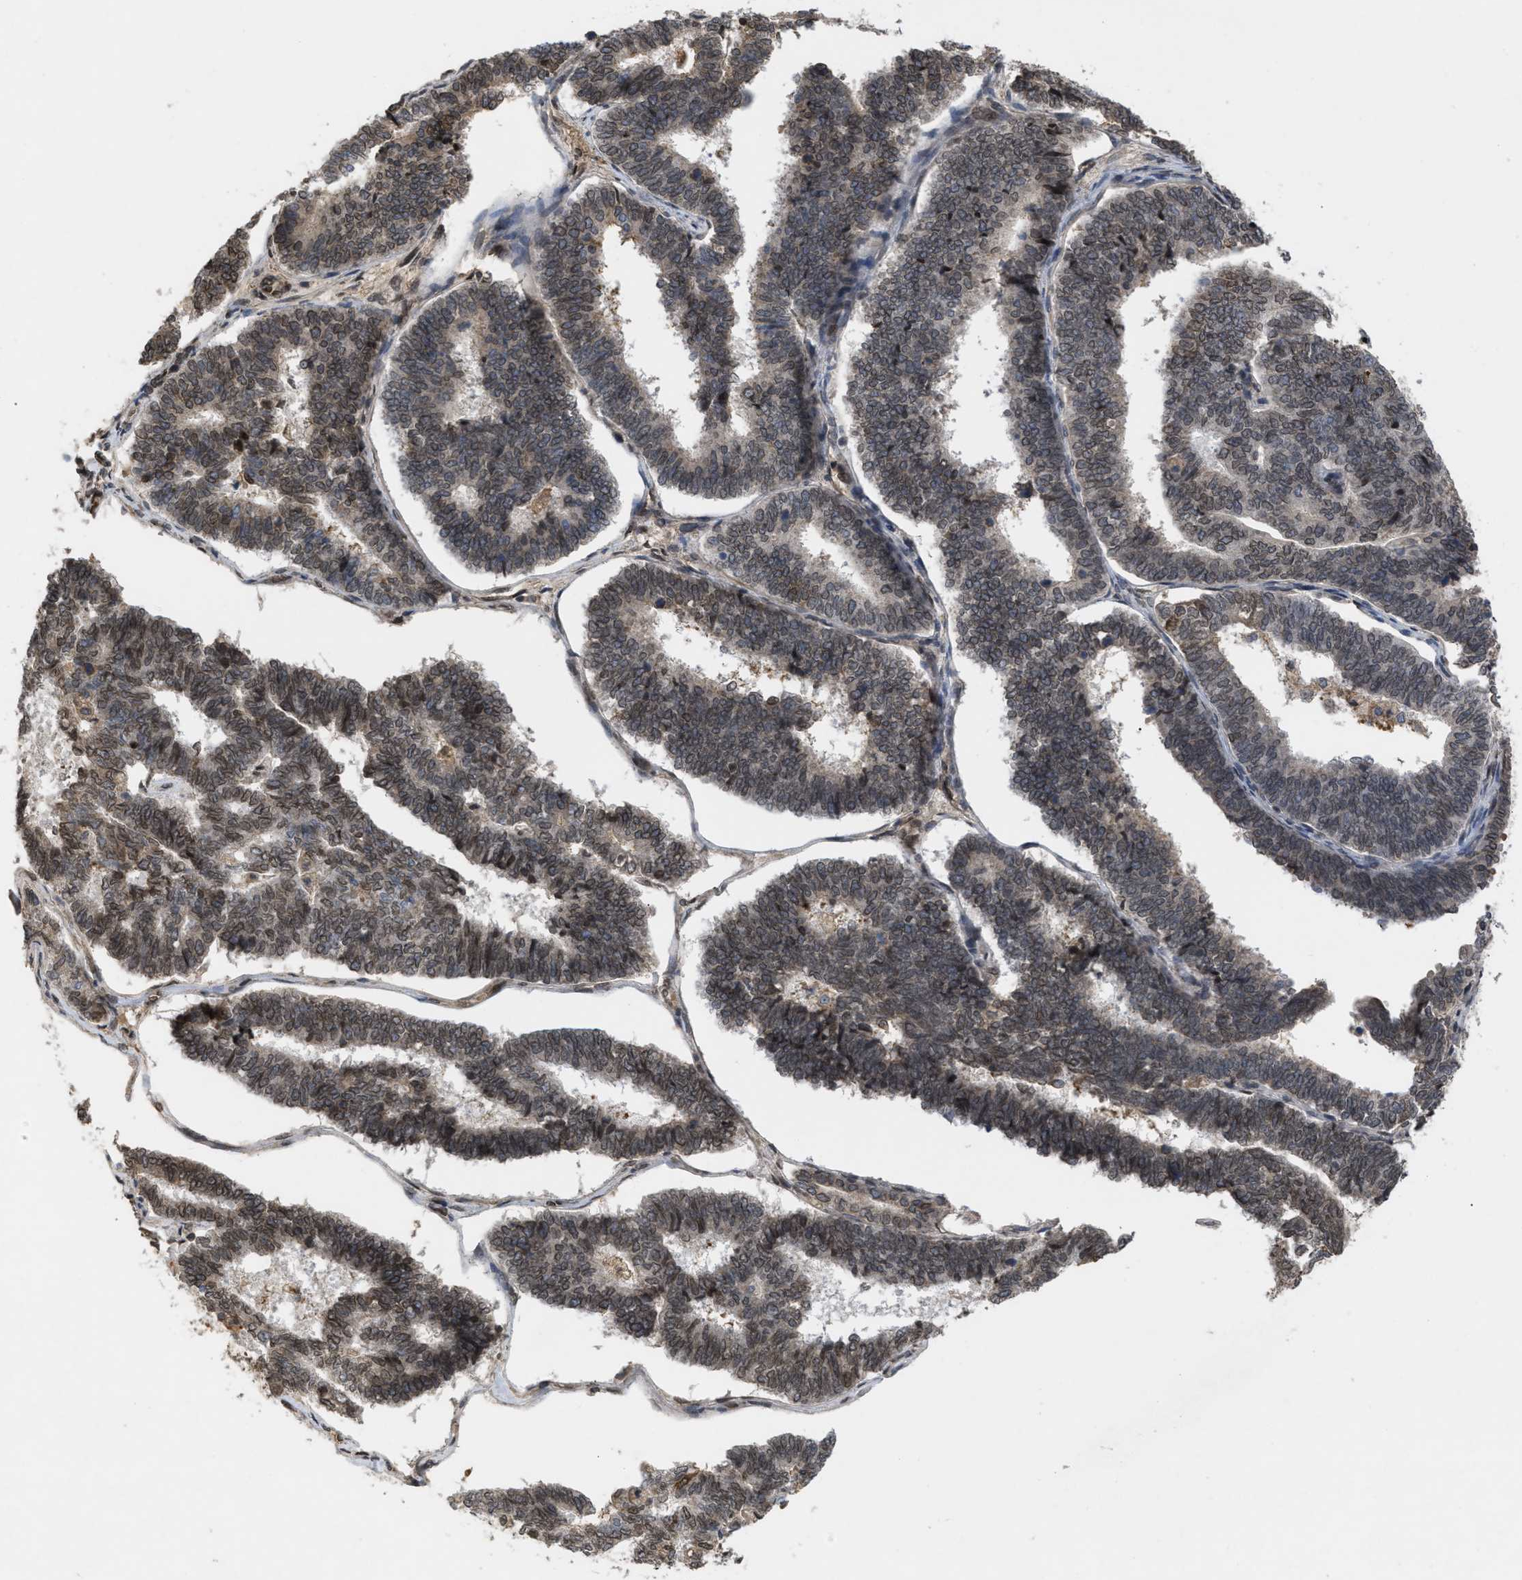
{"staining": {"intensity": "weak", "quantity": ">75%", "location": "cytoplasmic/membranous,nuclear"}, "tissue": "endometrial cancer", "cell_type": "Tumor cells", "image_type": "cancer", "snomed": [{"axis": "morphology", "description": "Adenocarcinoma, NOS"}, {"axis": "topography", "description": "Endometrium"}], "caption": "IHC histopathology image of neoplastic tissue: human endometrial adenocarcinoma stained using immunohistochemistry shows low levels of weak protein expression localized specifically in the cytoplasmic/membranous and nuclear of tumor cells, appearing as a cytoplasmic/membranous and nuclear brown color.", "gene": "CRY1", "patient": {"sex": "female", "age": 70}}